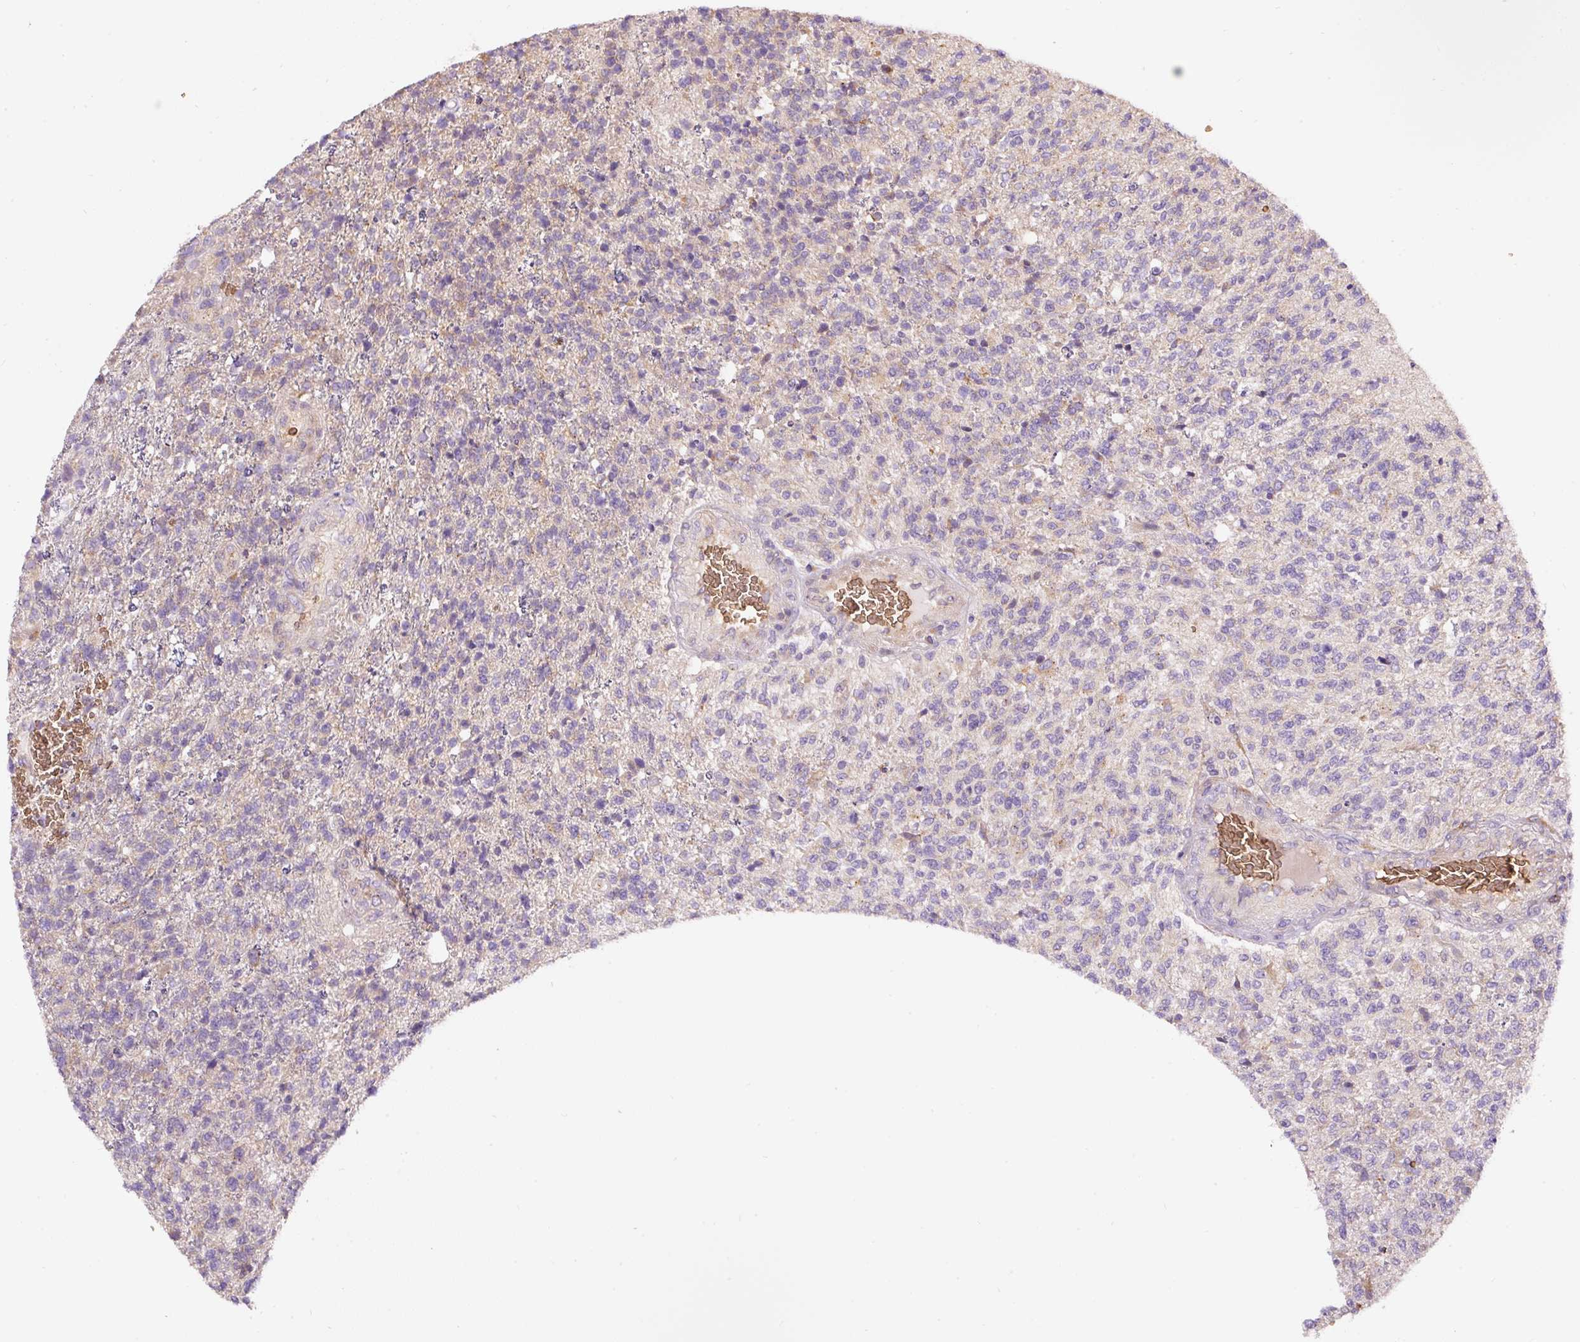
{"staining": {"intensity": "negative", "quantity": "none", "location": "none"}, "tissue": "glioma", "cell_type": "Tumor cells", "image_type": "cancer", "snomed": [{"axis": "morphology", "description": "Glioma, malignant, High grade"}, {"axis": "topography", "description": "Brain"}], "caption": "The histopathology image demonstrates no staining of tumor cells in malignant high-grade glioma.", "gene": "PRRC2A", "patient": {"sex": "male", "age": 56}}